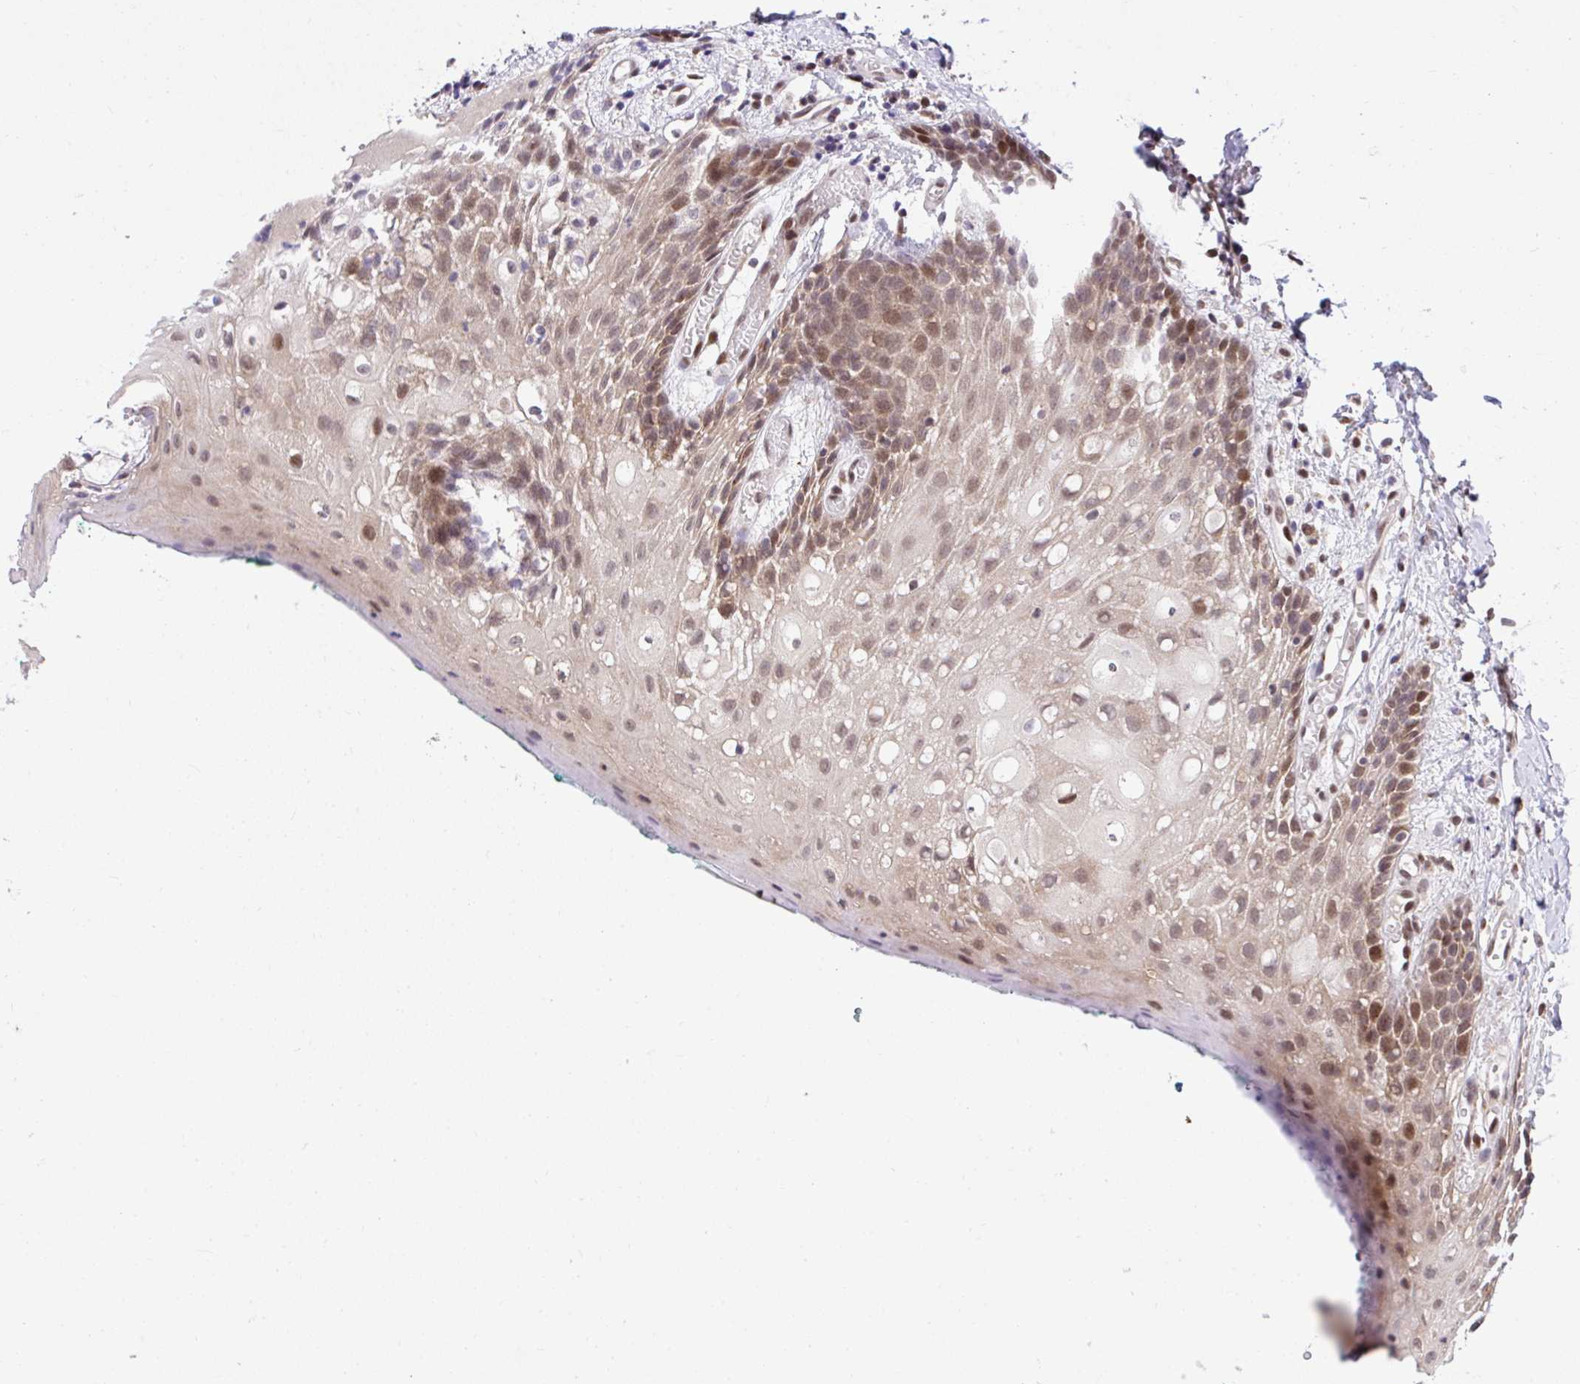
{"staining": {"intensity": "weak", "quantity": ">75%", "location": "cytoplasmic/membranous,nuclear"}, "tissue": "oral mucosa", "cell_type": "Squamous epithelial cells", "image_type": "normal", "snomed": [{"axis": "morphology", "description": "Normal tissue, NOS"}, {"axis": "topography", "description": "Oral tissue"}, {"axis": "topography", "description": "Tounge, NOS"}], "caption": "Benign oral mucosa reveals weak cytoplasmic/membranous,nuclear staining in approximately >75% of squamous epithelial cells (Brightfield microscopy of DAB IHC at high magnification)..", "gene": "GLIS3", "patient": {"sex": "female", "age": 62}}